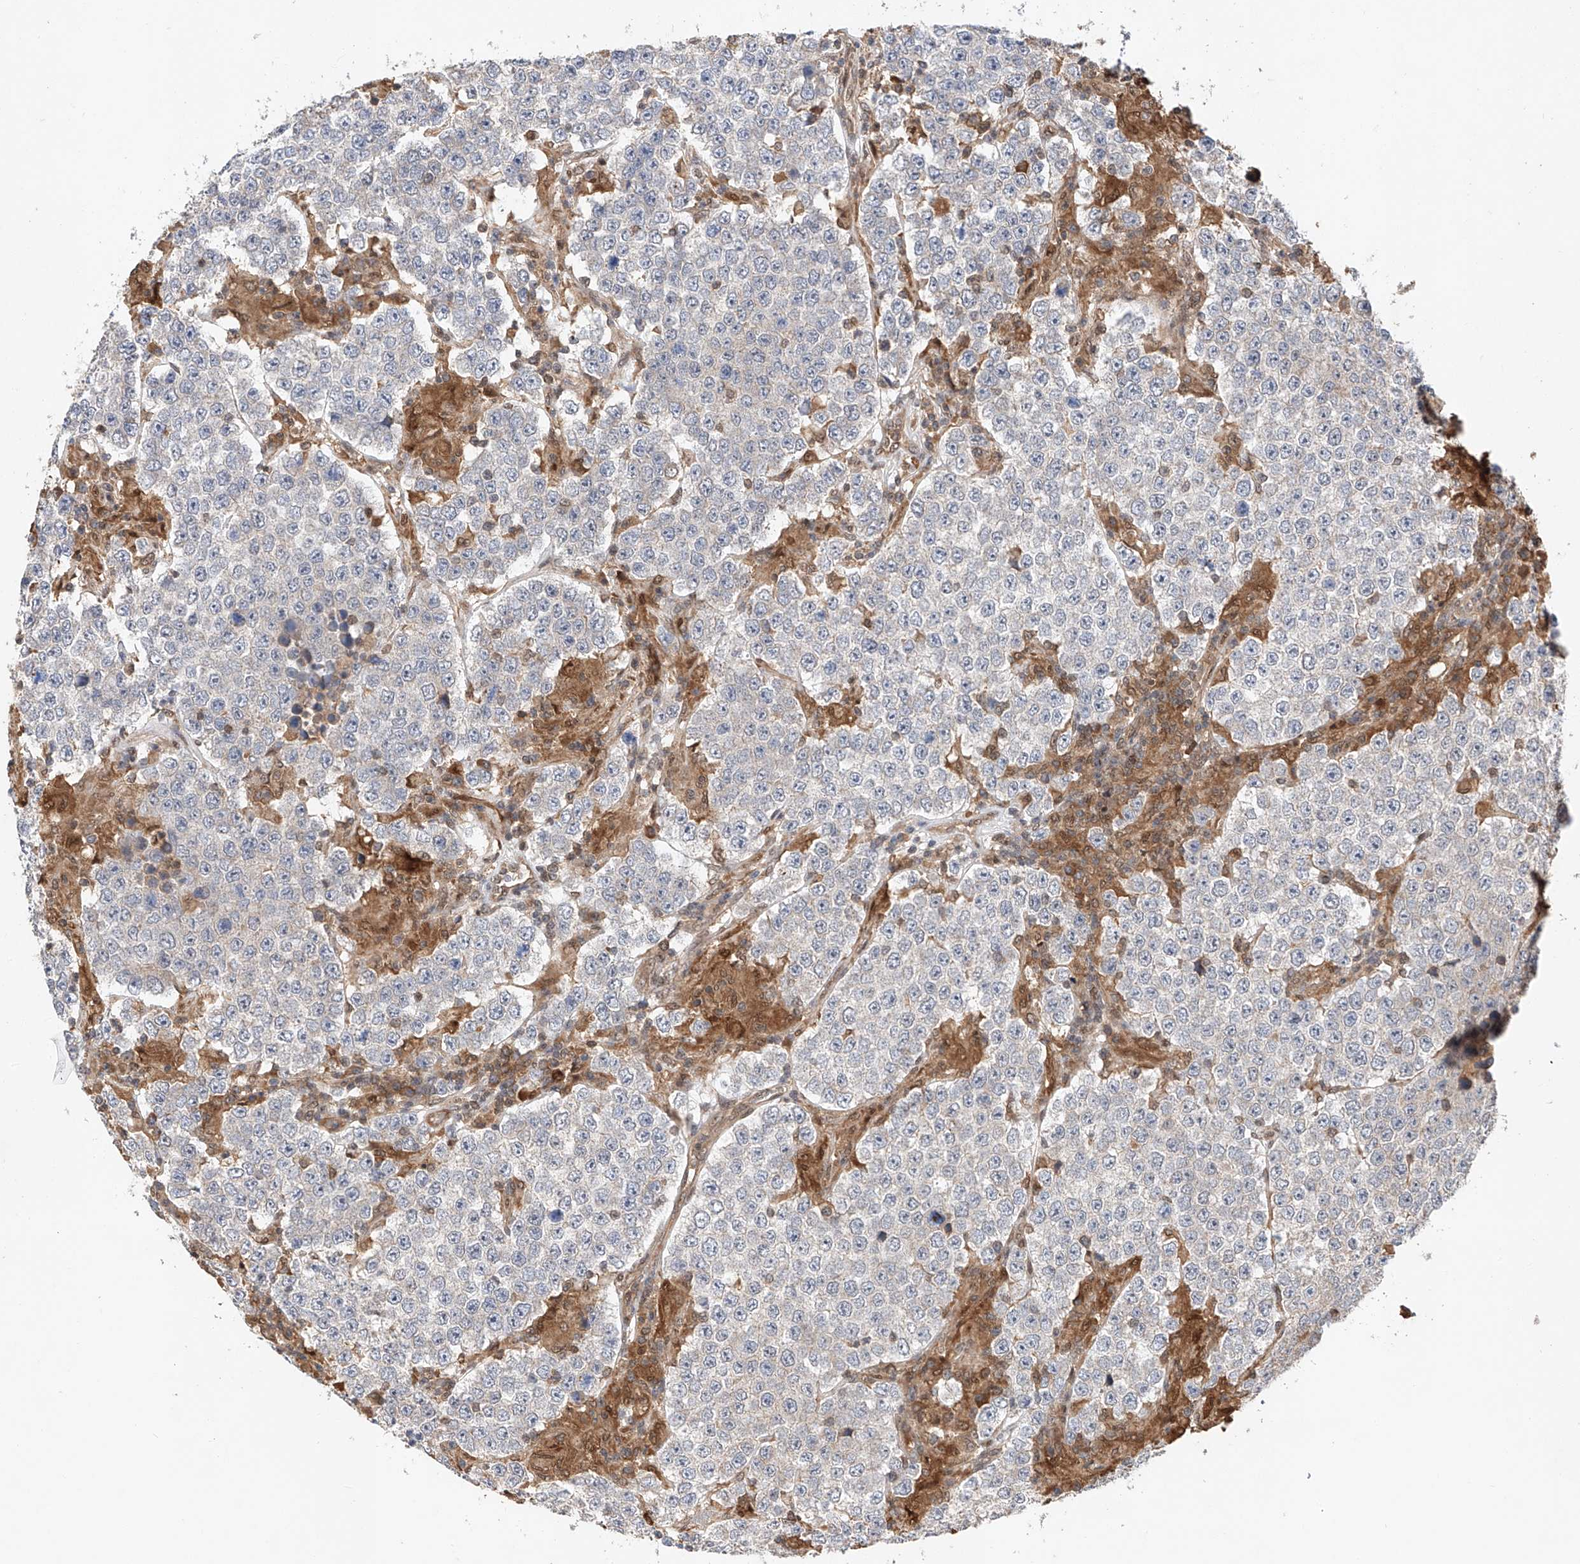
{"staining": {"intensity": "negative", "quantity": "none", "location": "none"}, "tissue": "testis cancer", "cell_type": "Tumor cells", "image_type": "cancer", "snomed": [{"axis": "morphology", "description": "Normal tissue, NOS"}, {"axis": "morphology", "description": "Urothelial carcinoma, High grade"}, {"axis": "morphology", "description": "Seminoma, NOS"}, {"axis": "morphology", "description": "Carcinoma, Embryonal, NOS"}, {"axis": "topography", "description": "Urinary bladder"}, {"axis": "topography", "description": "Testis"}], "caption": "This is an immunohistochemistry (IHC) histopathology image of testis cancer. There is no expression in tumor cells.", "gene": "RILPL2", "patient": {"sex": "male", "age": 41}}